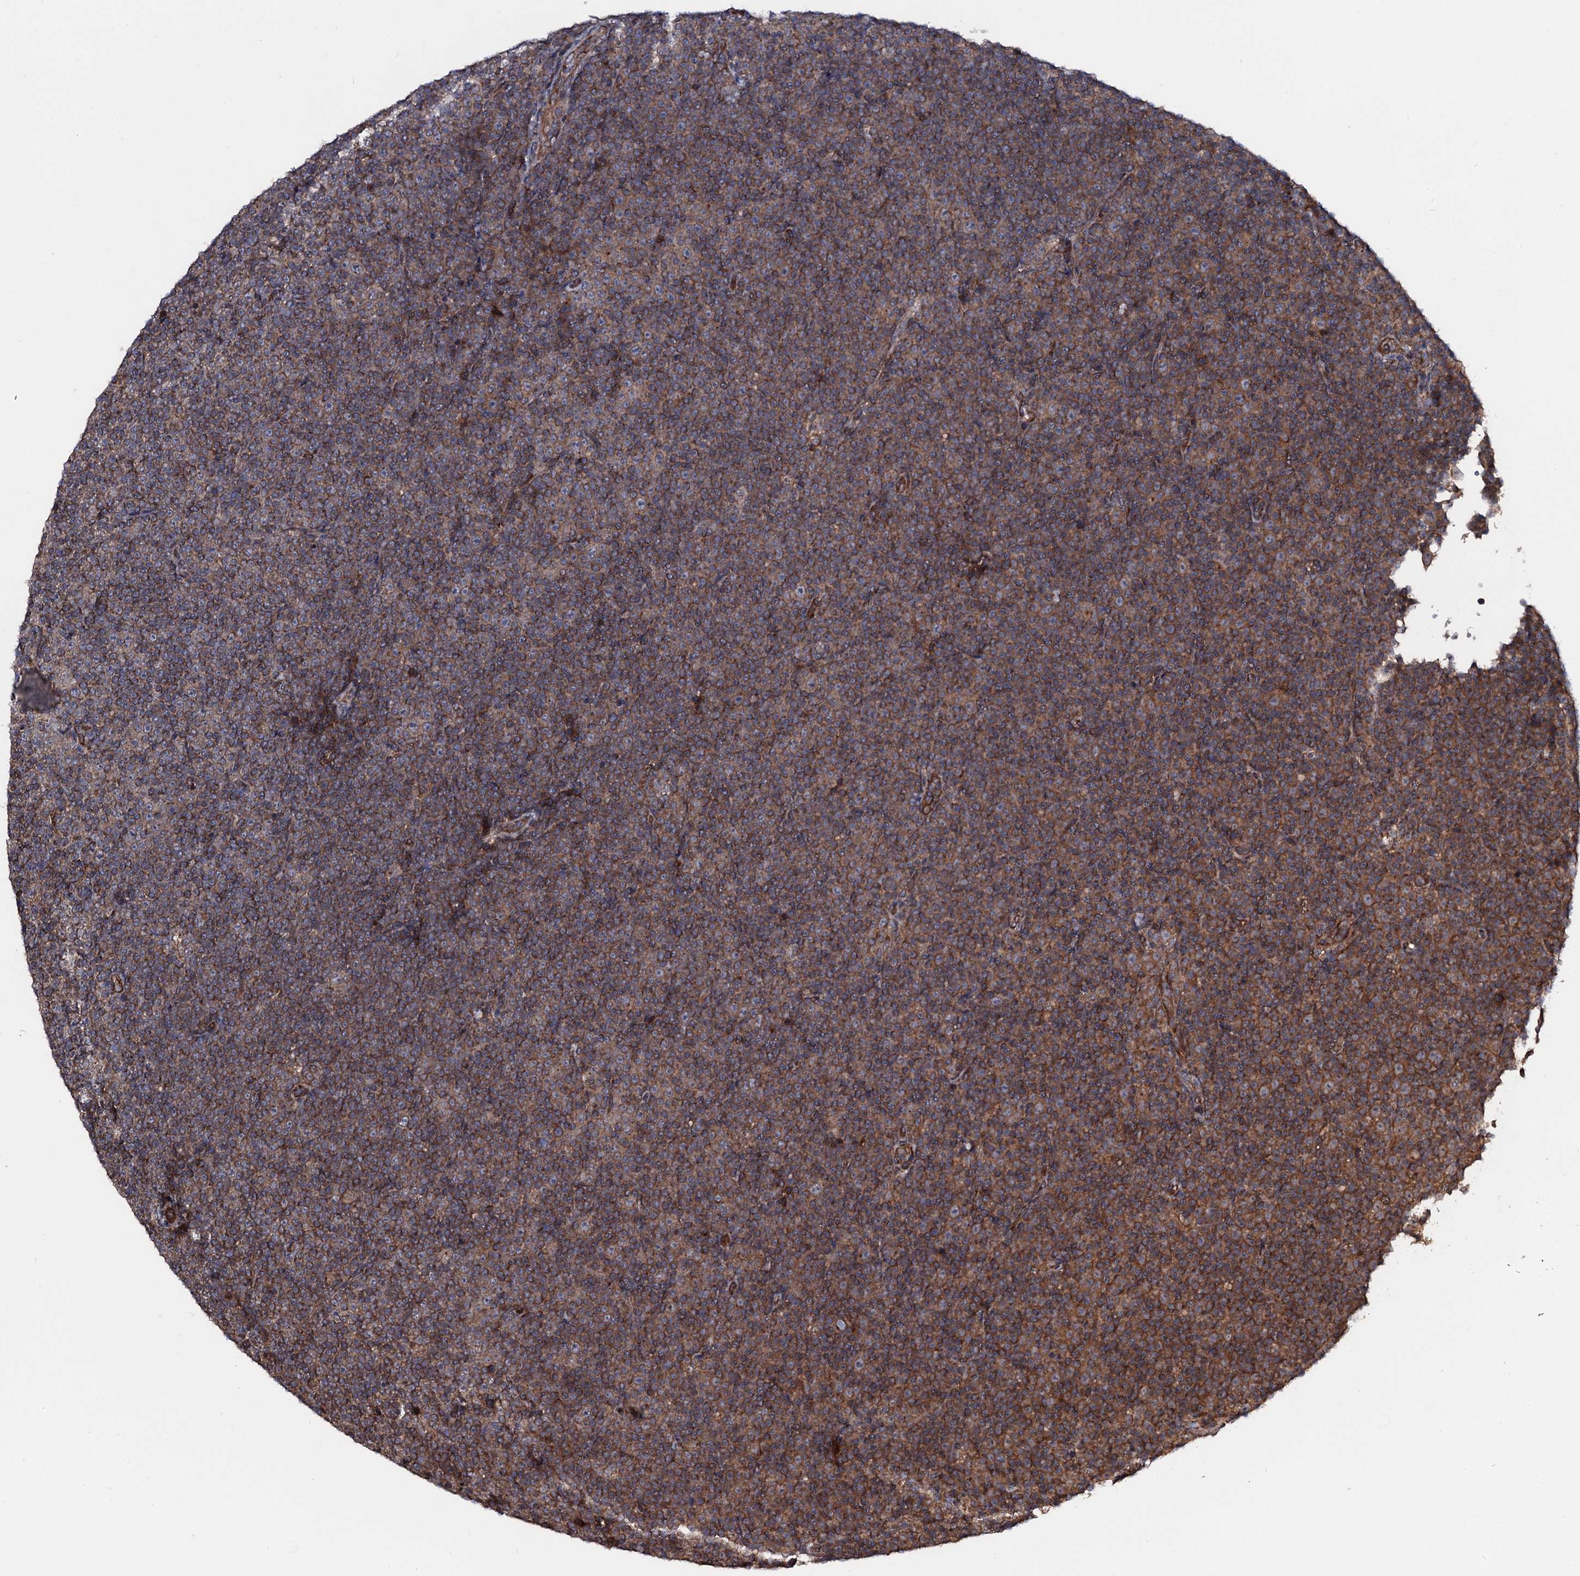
{"staining": {"intensity": "moderate", "quantity": ">75%", "location": "cytoplasmic/membranous"}, "tissue": "lymphoma", "cell_type": "Tumor cells", "image_type": "cancer", "snomed": [{"axis": "morphology", "description": "Malignant lymphoma, non-Hodgkin's type, Low grade"}, {"axis": "topography", "description": "Lymph node"}], "caption": "Moderate cytoplasmic/membranous protein staining is identified in approximately >75% of tumor cells in low-grade malignant lymphoma, non-Hodgkin's type.", "gene": "HAUS1", "patient": {"sex": "female", "age": 67}}